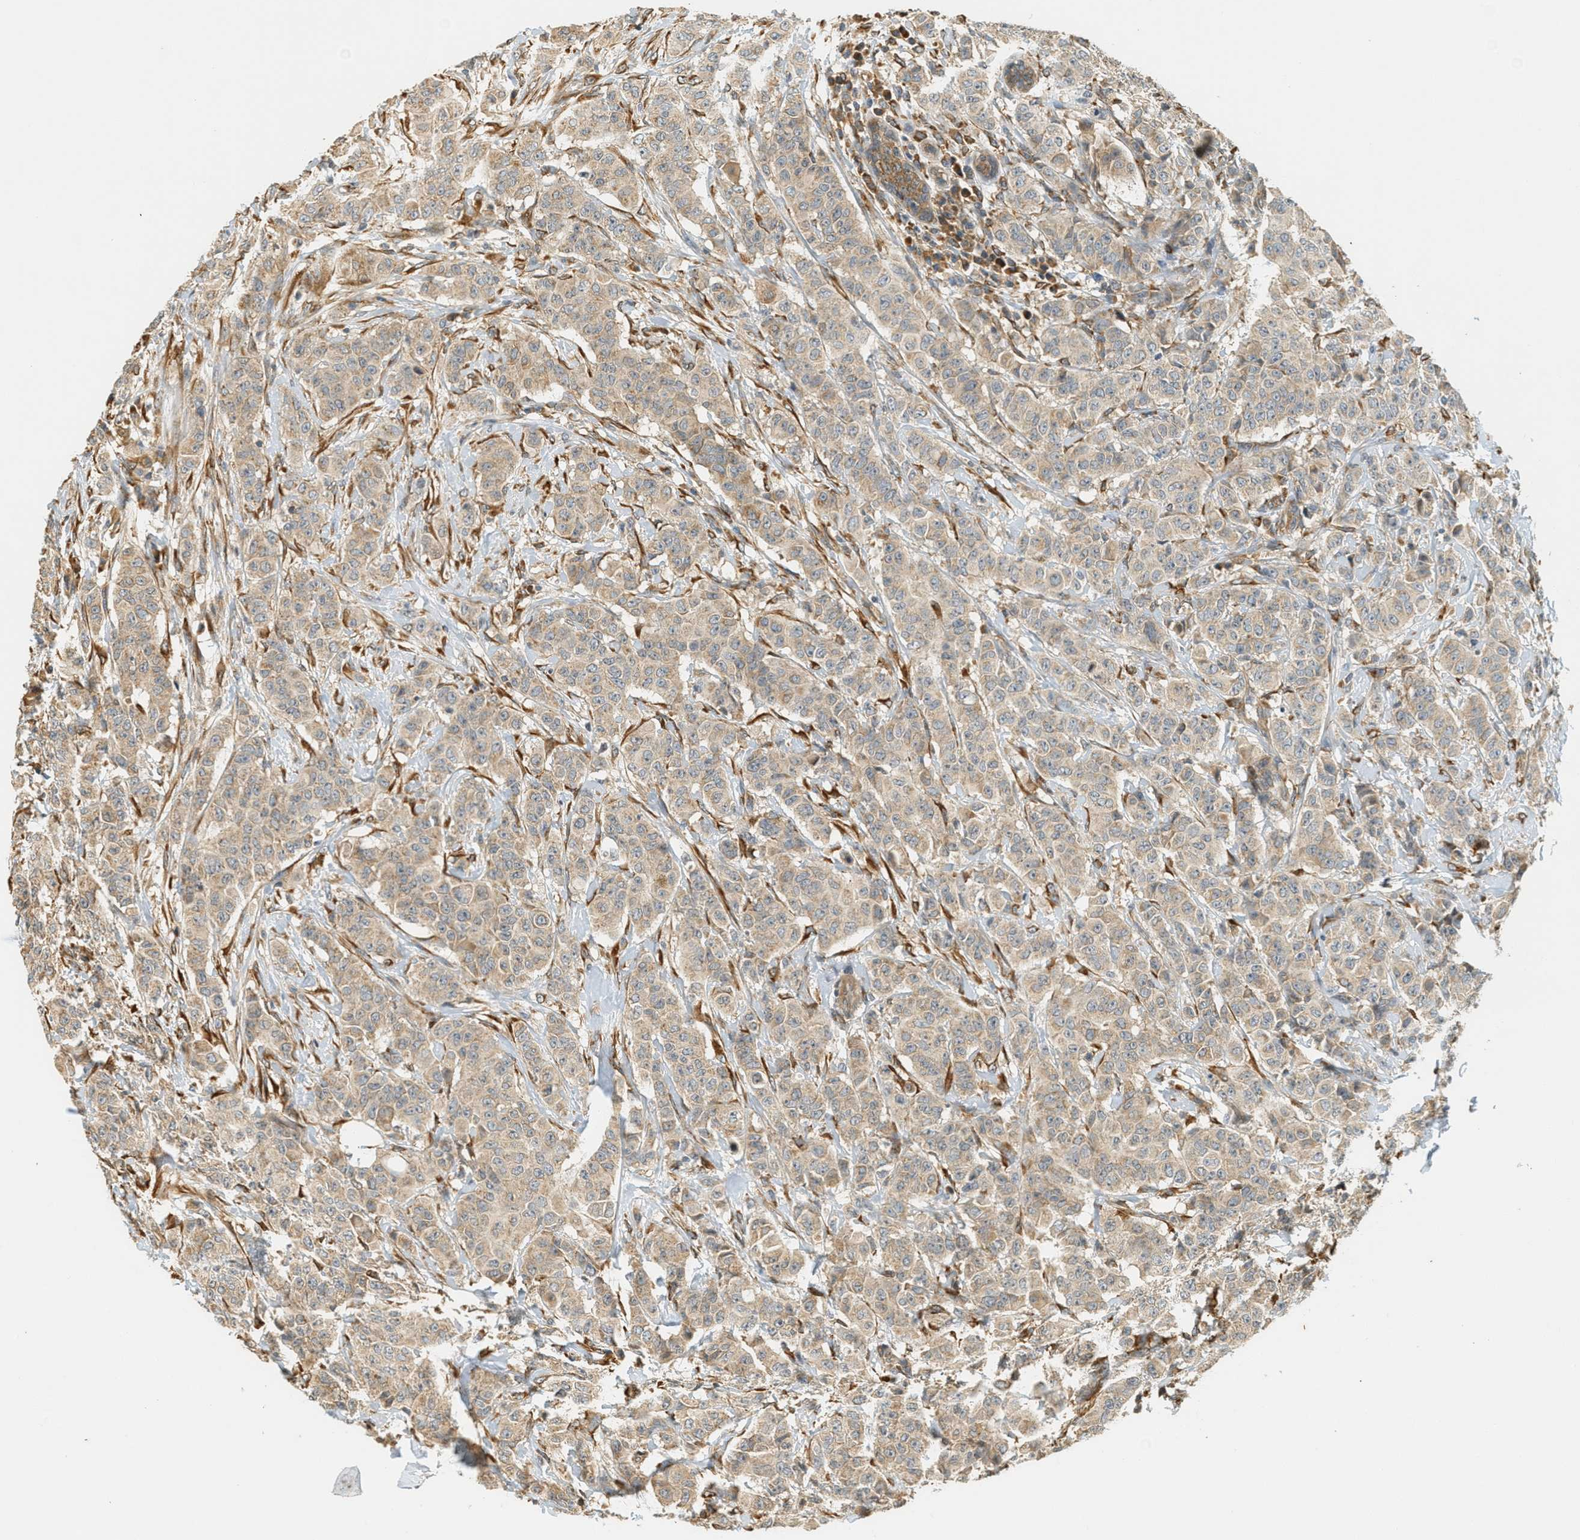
{"staining": {"intensity": "weak", "quantity": ">75%", "location": "cytoplasmic/membranous"}, "tissue": "breast cancer", "cell_type": "Tumor cells", "image_type": "cancer", "snomed": [{"axis": "morphology", "description": "Normal tissue, NOS"}, {"axis": "morphology", "description": "Duct carcinoma"}, {"axis": "topography", "description": "Breast"}], "caption": "This photomicrograph demonstrates immunohistochemistry (IHC) staining of breast intraductal carcinoma, with low weak cytoplasmic/membranous positivity in about >75% of tumor cells.", "gene": "PDK1", "patient": {"sex": "female", "age": 40}}